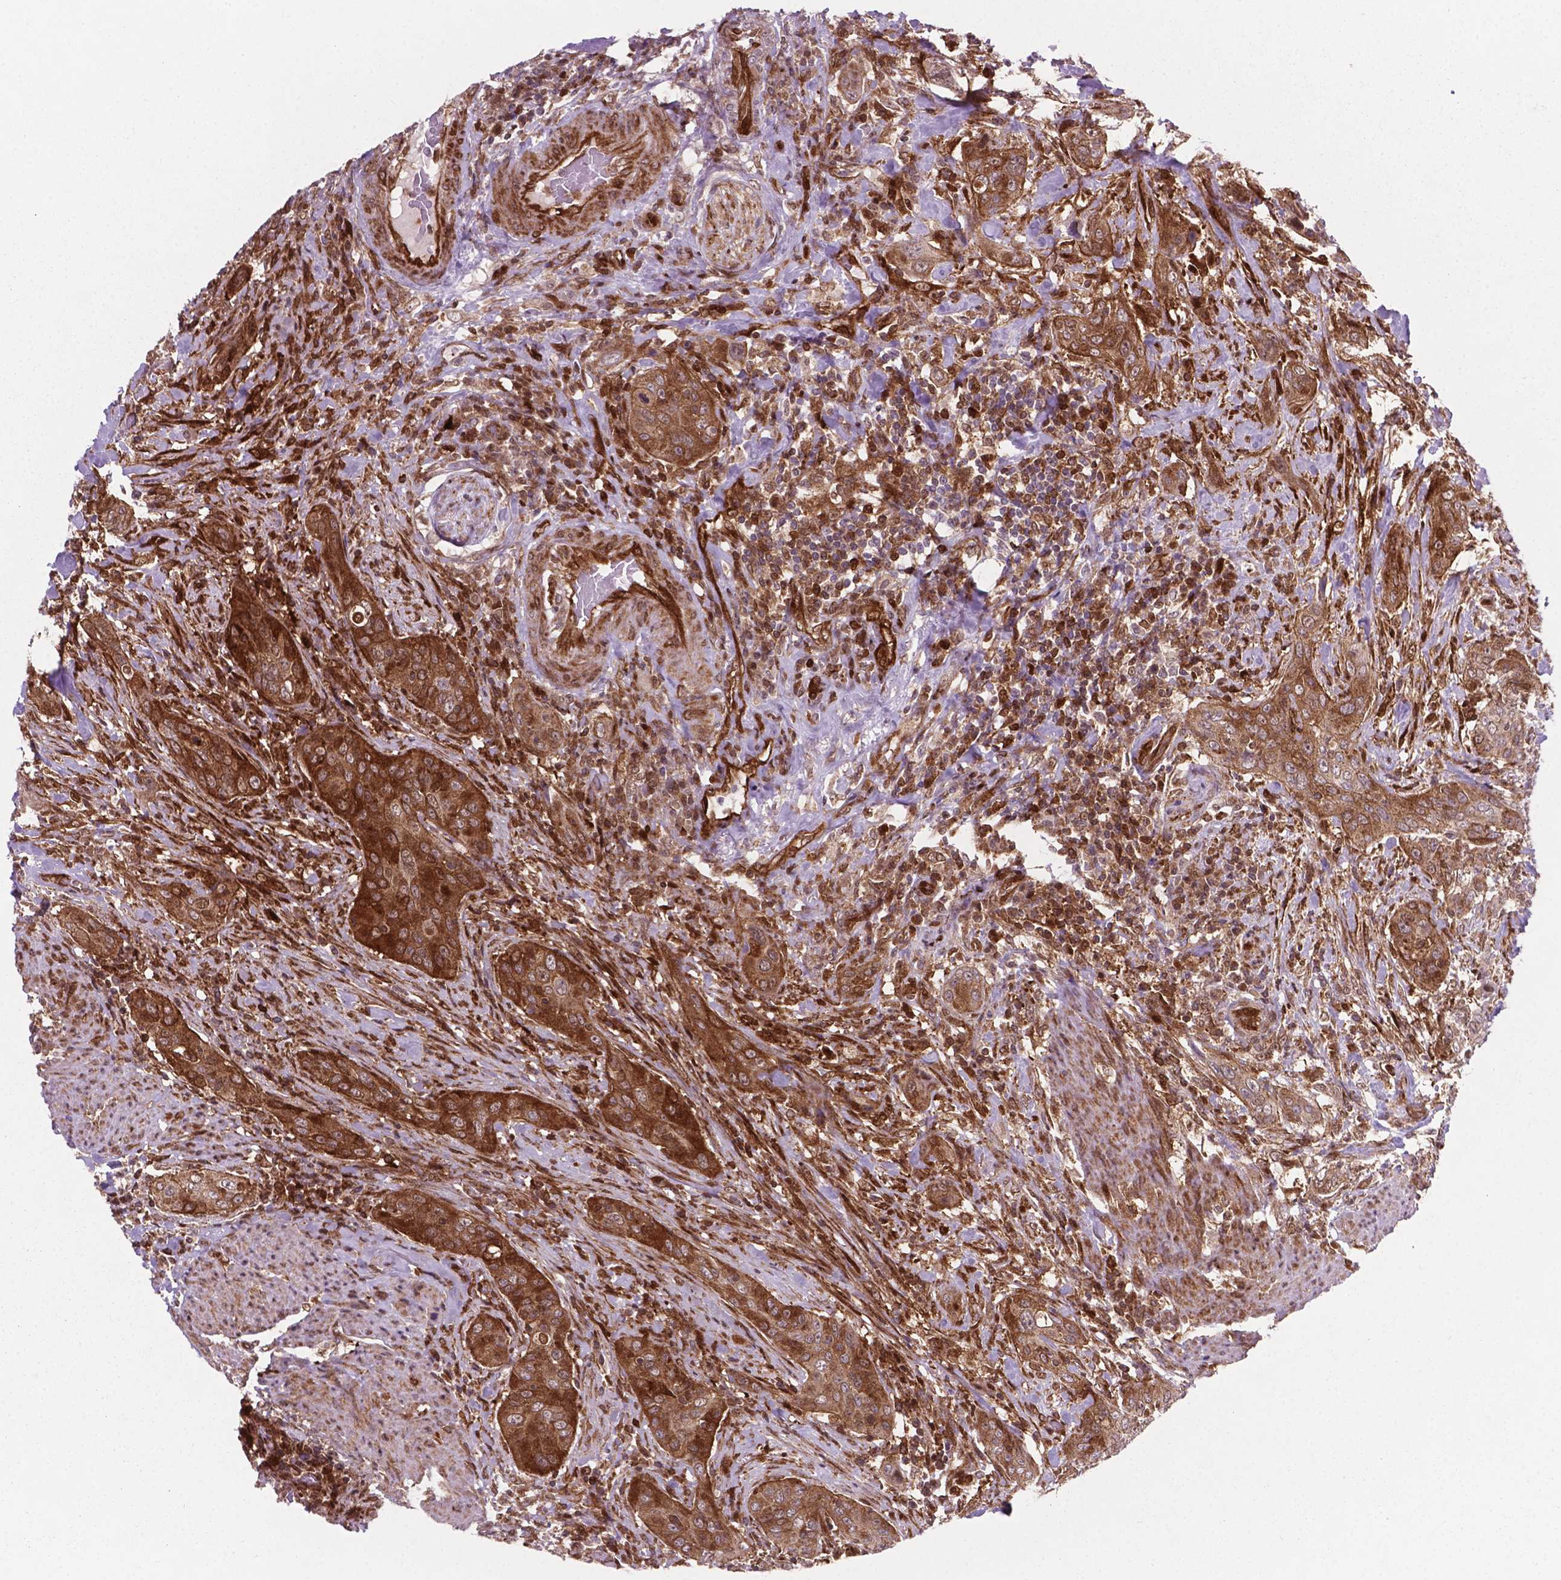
{"staining": {"intensity": "strong", "quantity": ">75%", "location": "cytoplasmic/membranous"}, "tissue": "urothelial cancer", "cell_type": "Tumor cells", "image_type": "cancer", "snomed": [{"axis": "morphology", "description": "Urothelial carcinoma, High grade"}, {"axis": "topography", "description": "Urinary bladder"}], "caption": "DAB (3,3'-diaminobenzidine) immunohistochemical staining of urothelial cancer exhibits strong cytoplasmic/membranous protein positivity in about >75% of tumor cells.", "gene": "LDHA", "patient": {"sex": "male", "age": 82}}